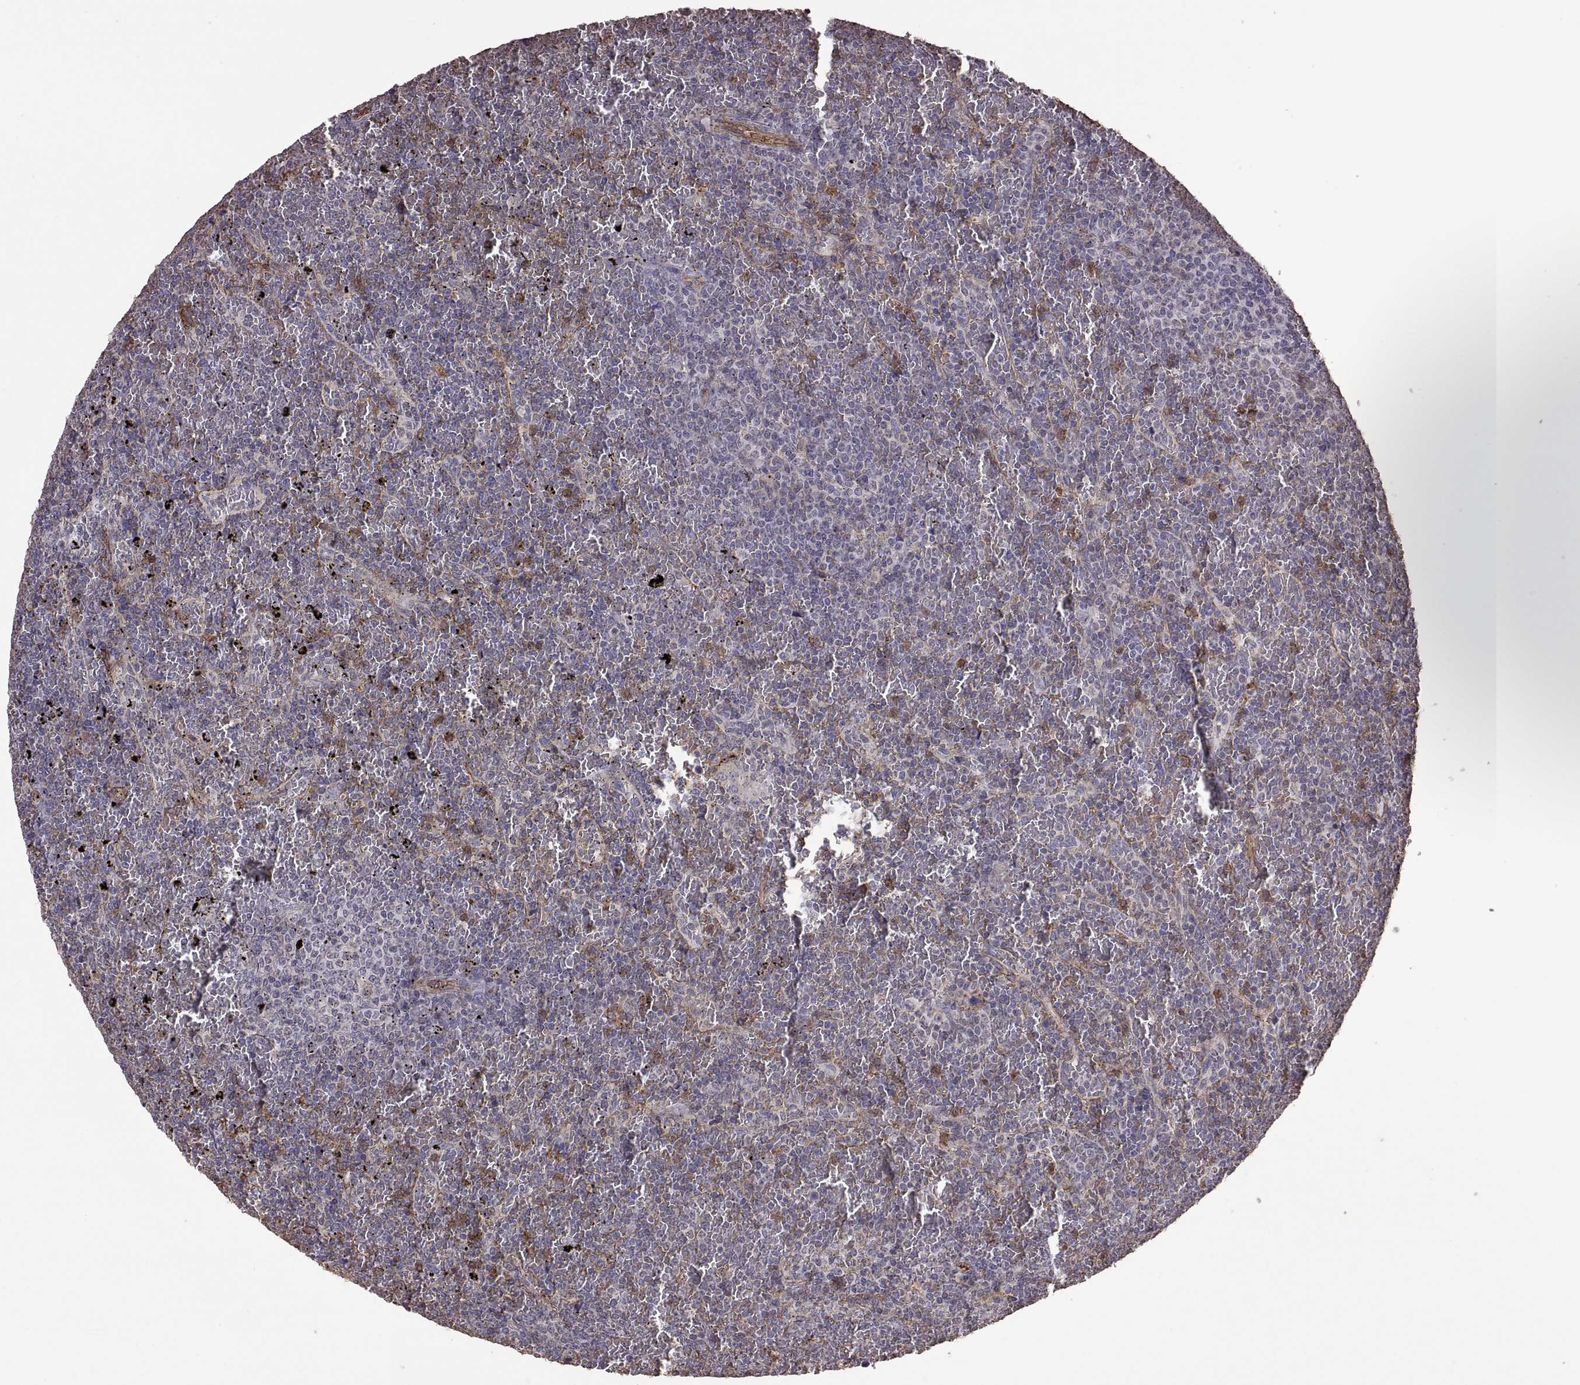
{"staining": {"intensity": "negative", "quantity": "none", "location": "none"}, "tissue": "lymphoma", "cell_type": "Tumor cells", "image_type": "cancer", "snomed": [{"axis": "morphology", "description": "Malignant lymphoma, non-Hodgkin's type, Low grade"}, {"axis": "topography", "description": "Spleen"}], "caption": "IHC image of neoplastic tissue: lymphoma stained with DAB shows no significant protein expression in tumor cells.", "gene": "S100A10", "patient": {"sex": "female", "age": 77}}